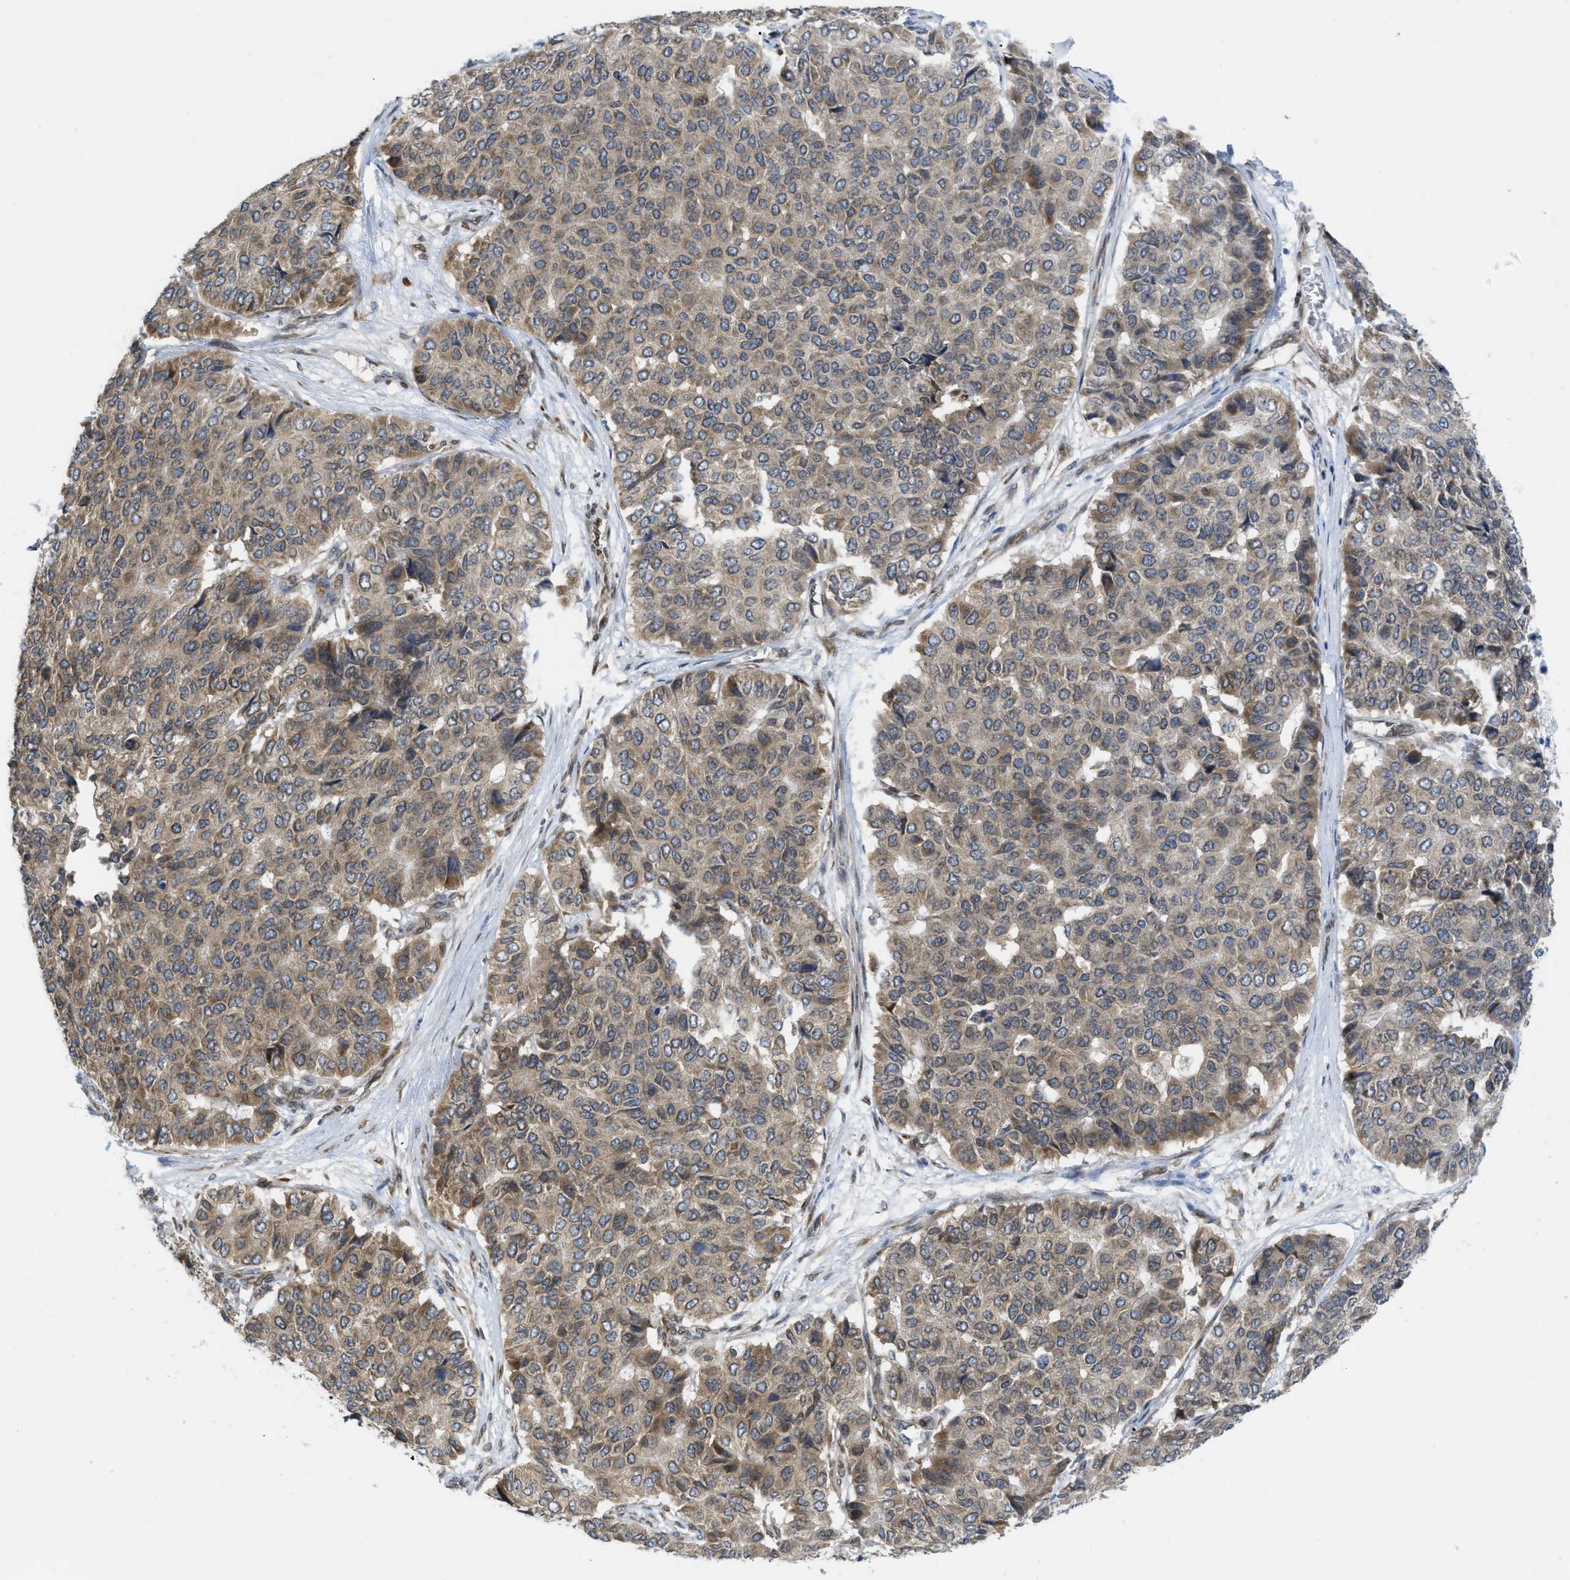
{"staining": {"intensity": "moderate", "quantity": "<25%", "location": "cytoplasmic/membranous"}, "tissue": "pancreatic cancer", "cell_type": "Tumor cells", "image_type": "cancer", "snomed": [{"axis": "morphology", "description": "Adenocarcinoma, NOS"}, {"axis": "topography", "description": "Pancreas"}], "caption": "Tumor cells display low levels of moderate cytoplasmic/membranous positivity in about <25% of cells in human pancreatic adenocarcinoma.", "gene": "EIF2AK3", "patient": {"sex": "male", "age": 50}}